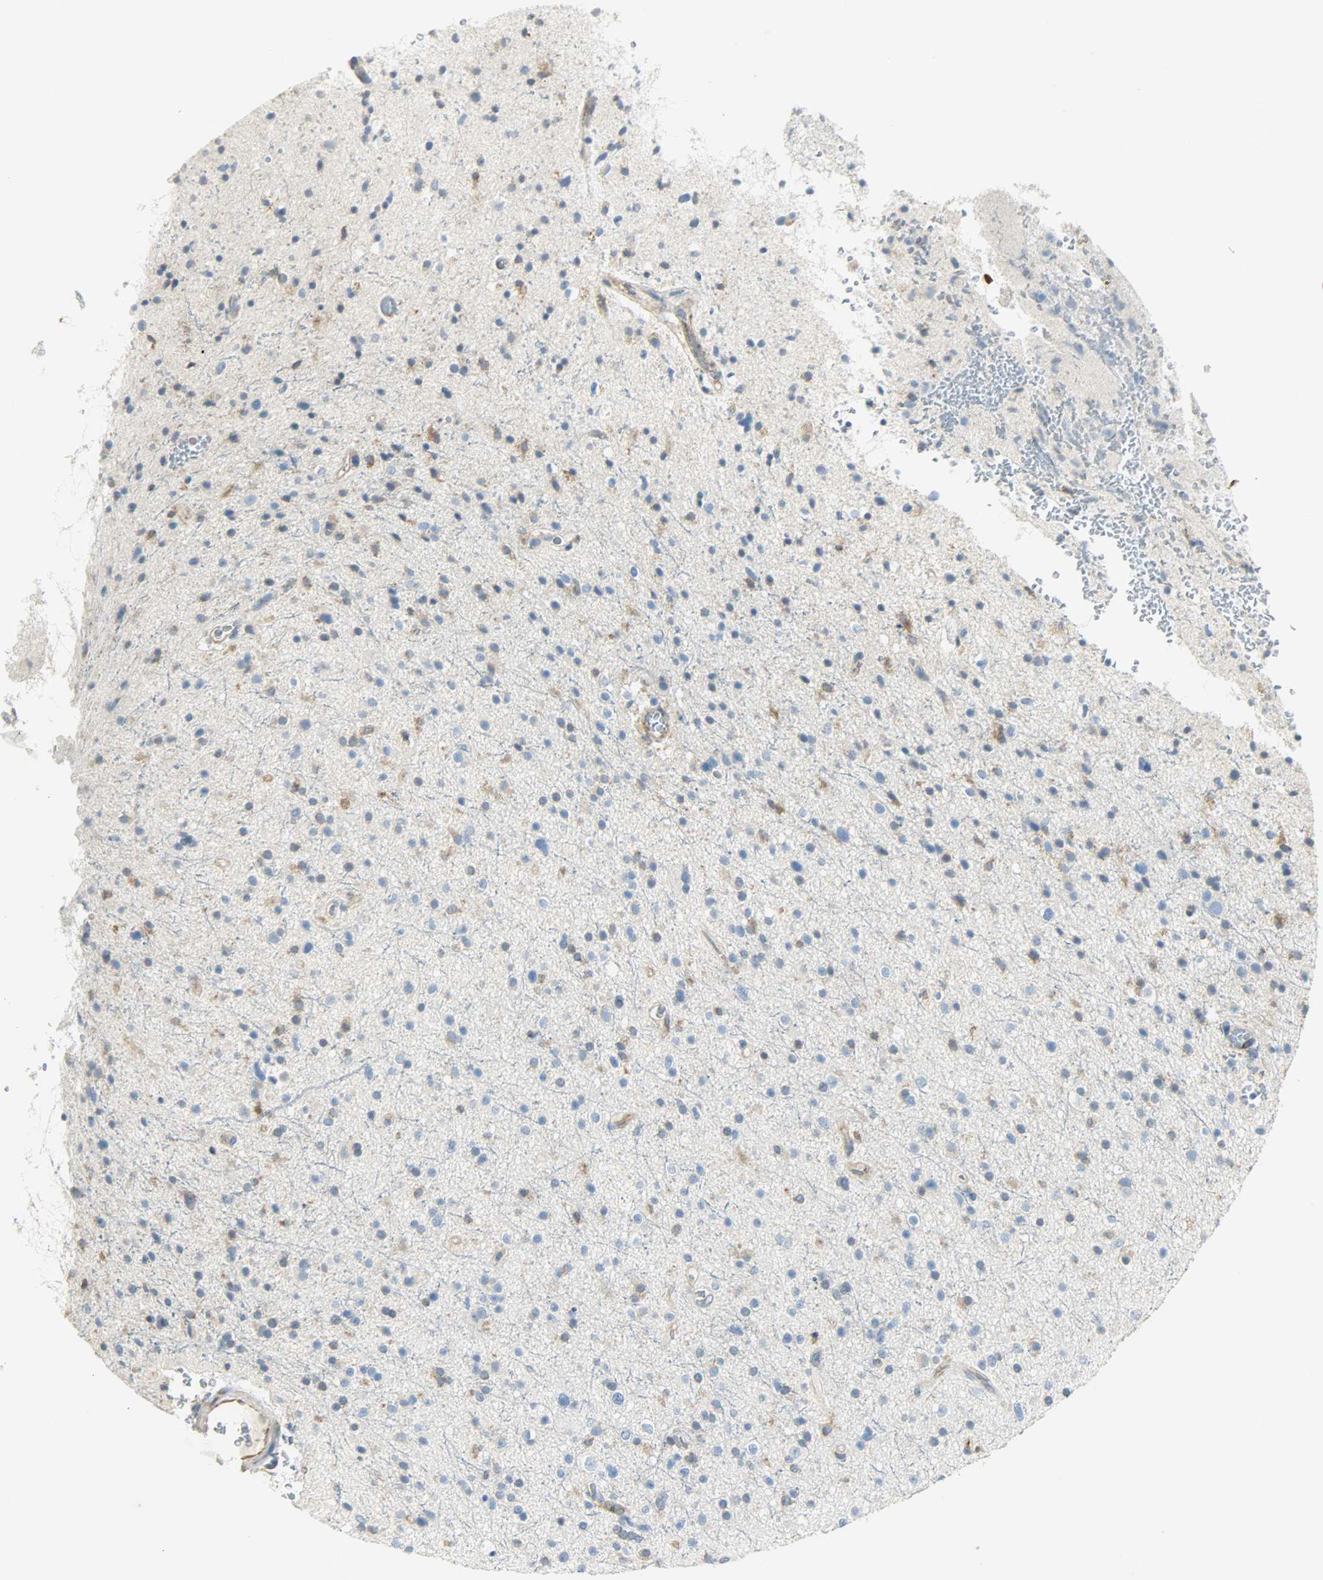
{"staining": {"intensity": "moderate", "quantity": "<25%", "location": "cytoplasmic/membranous"}, "tissue": "glioma", "cell_type": "Tumor cells", "image_type": "cancer", "snomed": [{"axis": "morphology", "description": "Glioma, malignant, High grade"}, {"axis": "topography", "description": "Brain"}], "caption": "IHC image of high-grade glioma (malignant) stained for a protein (brown), which demonstrates low levels of moderate cytoplasmic/membranous positivity in about <25% of tumor cells.", "gene": "PKD2", "patient": {"sex": "male", "age": 33}}